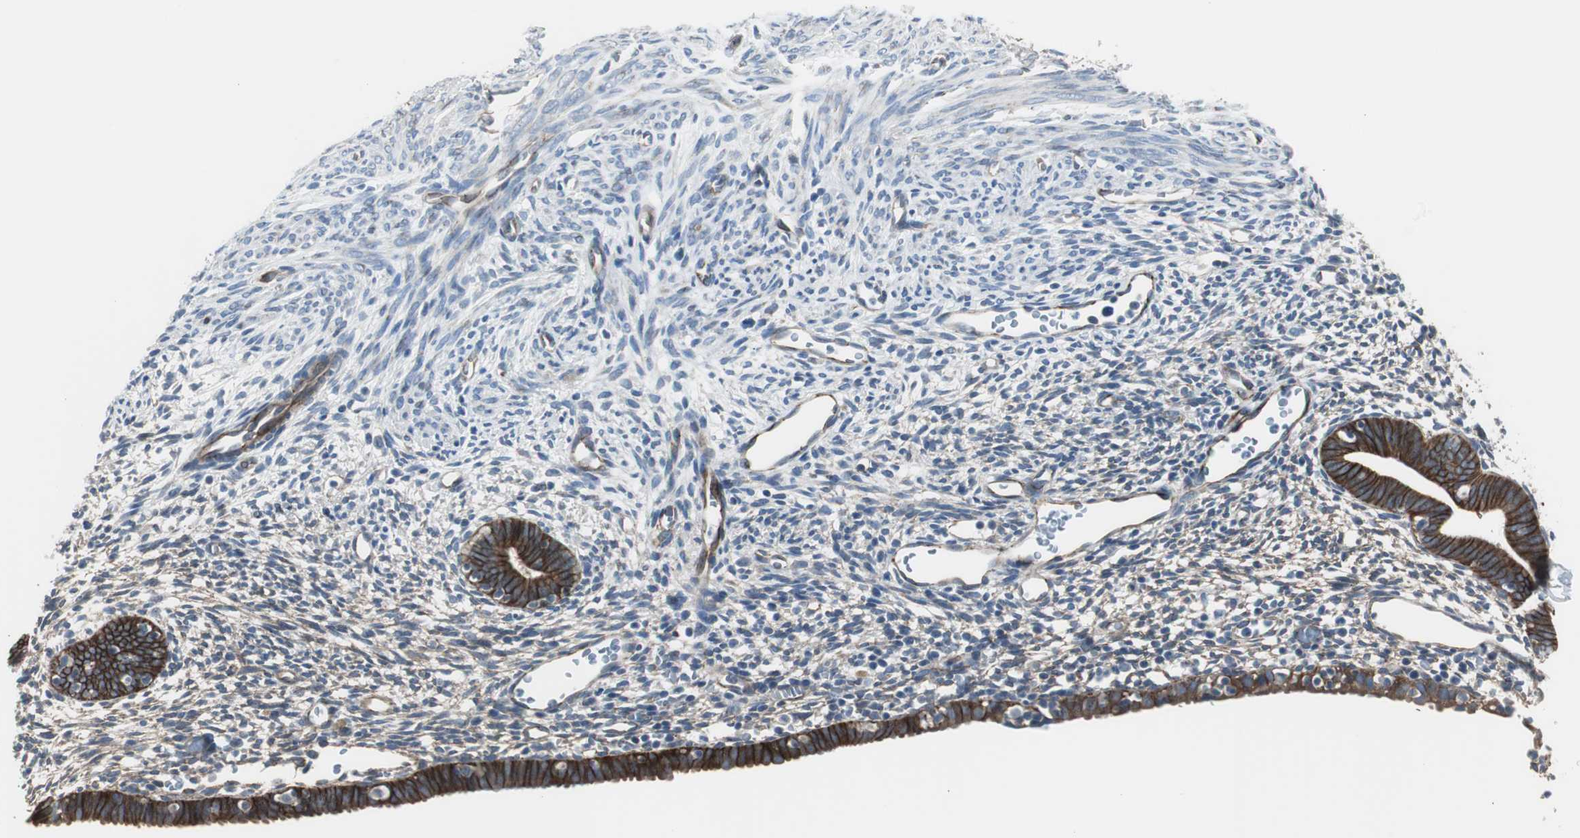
{"staining": {"intensity": "weak", "quantity": "25%-75%", "location": "cytoplasmic/membranous"}, "tissue": "endometrium", "cell_type": "Cells in endometrial stroma", "image_type": "normal", "snomed": [{"axis": "morphology", "description": "Normal tissue, NOS"}, {"axis": "morphology", "description": "Atrophy, NOS"}, {"axis": "topography", "description": "Uterus"}, {"axis": "topography", "description": "Endometrium"}], "caption": "Endometrium stained for a protein demonstrates weak cytoplasmic/membranous positivity in cells in endometrial stroma. The staining was performed using DAB to visualize the protein expression in brown, while the nuclei were stained in blue with hematoxylin (Magnification: 20x).", "gene": "STXBP4", "patient": {"sex": "female", "age": 68}}